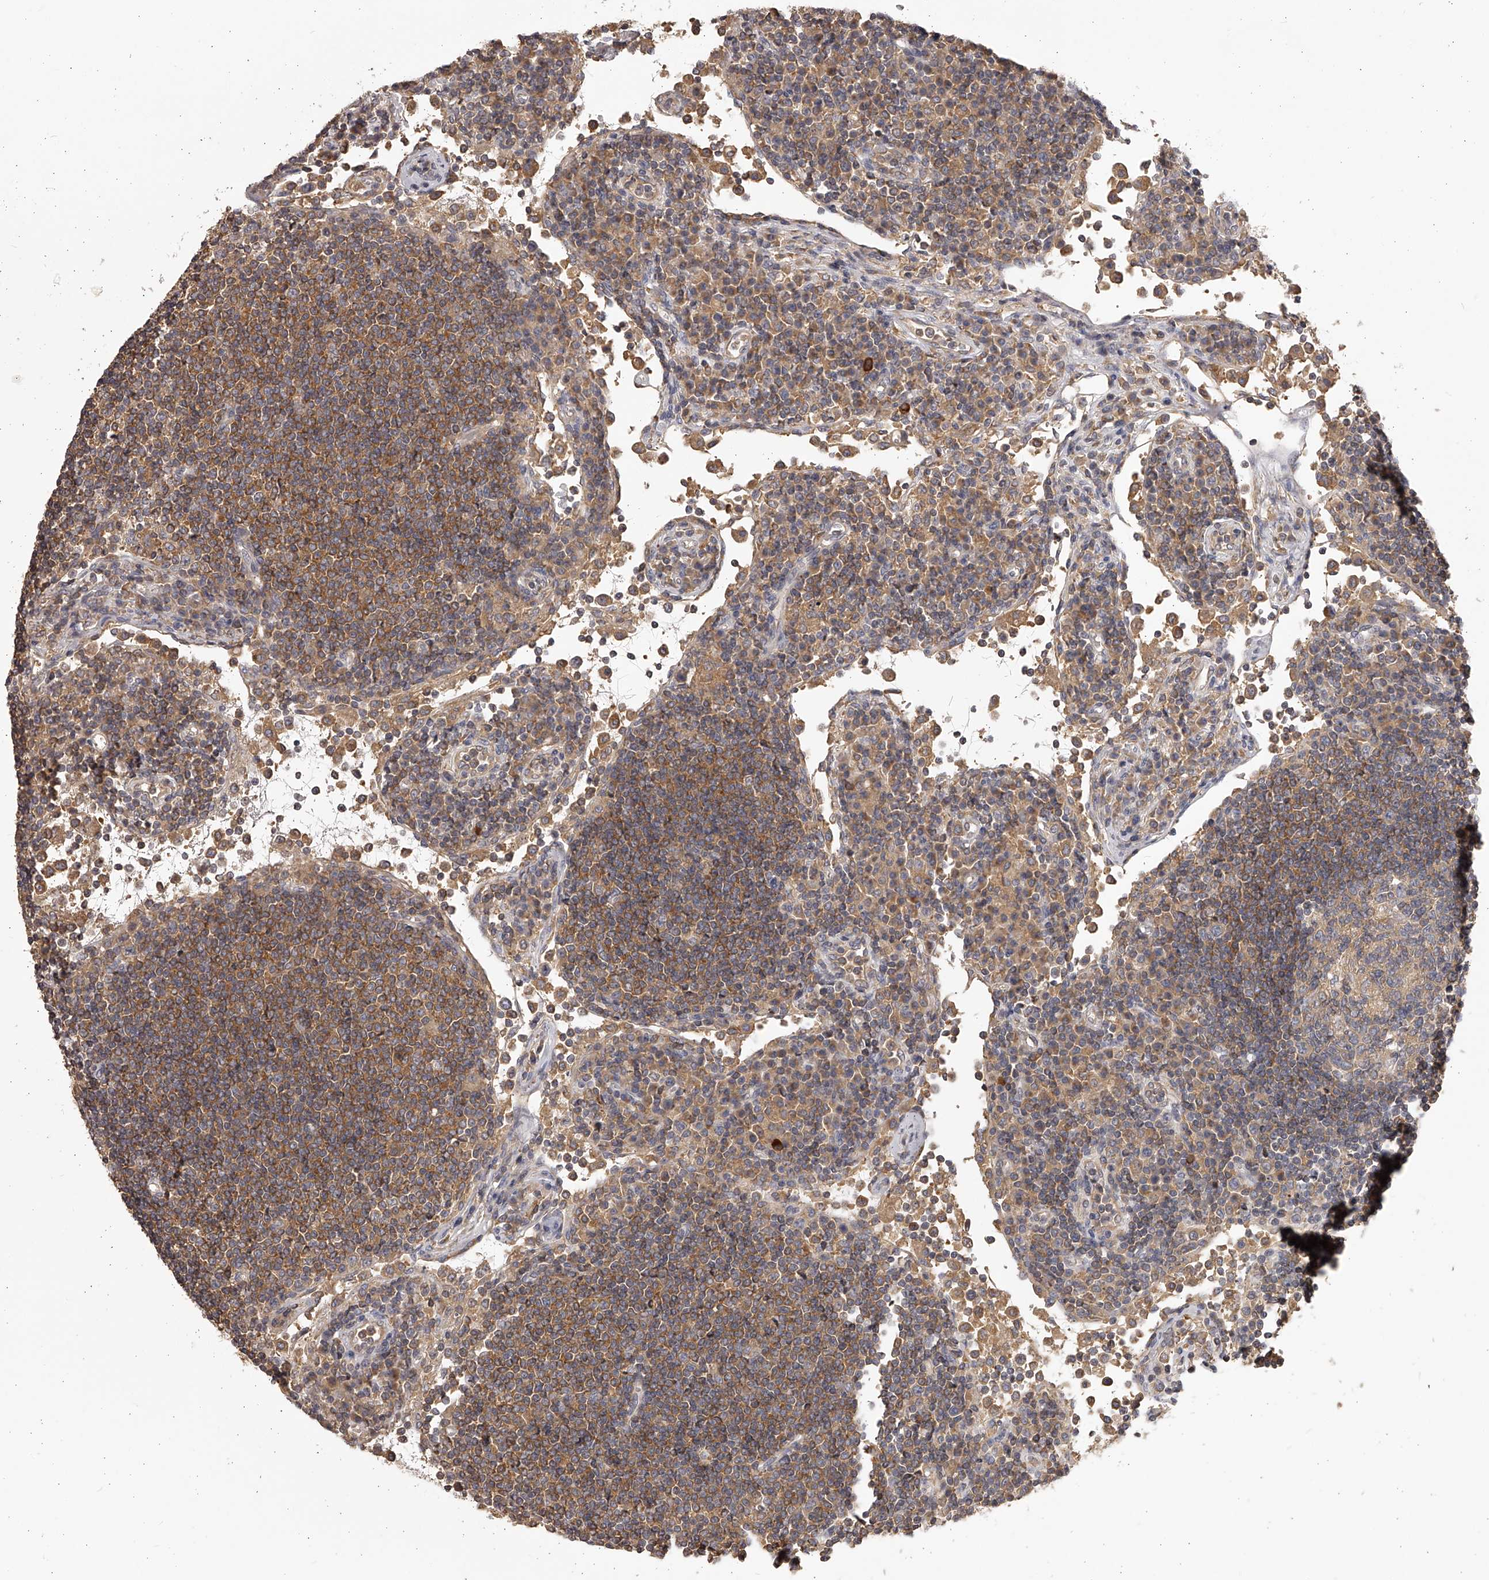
{"staining": {"intensity": "weak", "quantity": "<25%", "location": "cytoplasmic/membranous"}, "tissue": "lymph node", "cell_type": "Germinal center cells", "image_type": "normal", "snomed": [{"axis": "morphology", "description": "Normal tissue, NOS"}, {"axis": "topography", "description": "Lymph node"}], "caption": "Immunohistochemistry photomicrograph of unremarkable lymph node: lymph node stained with DAB exhibits no significant protein positivity in germinal center cells. (DAB (3,3'-diaminobenzidine) IHC visualized using brightfield microscopy, high magnification).", "gene": "TNN", "patient": {"sex": "female", "age": 53}}